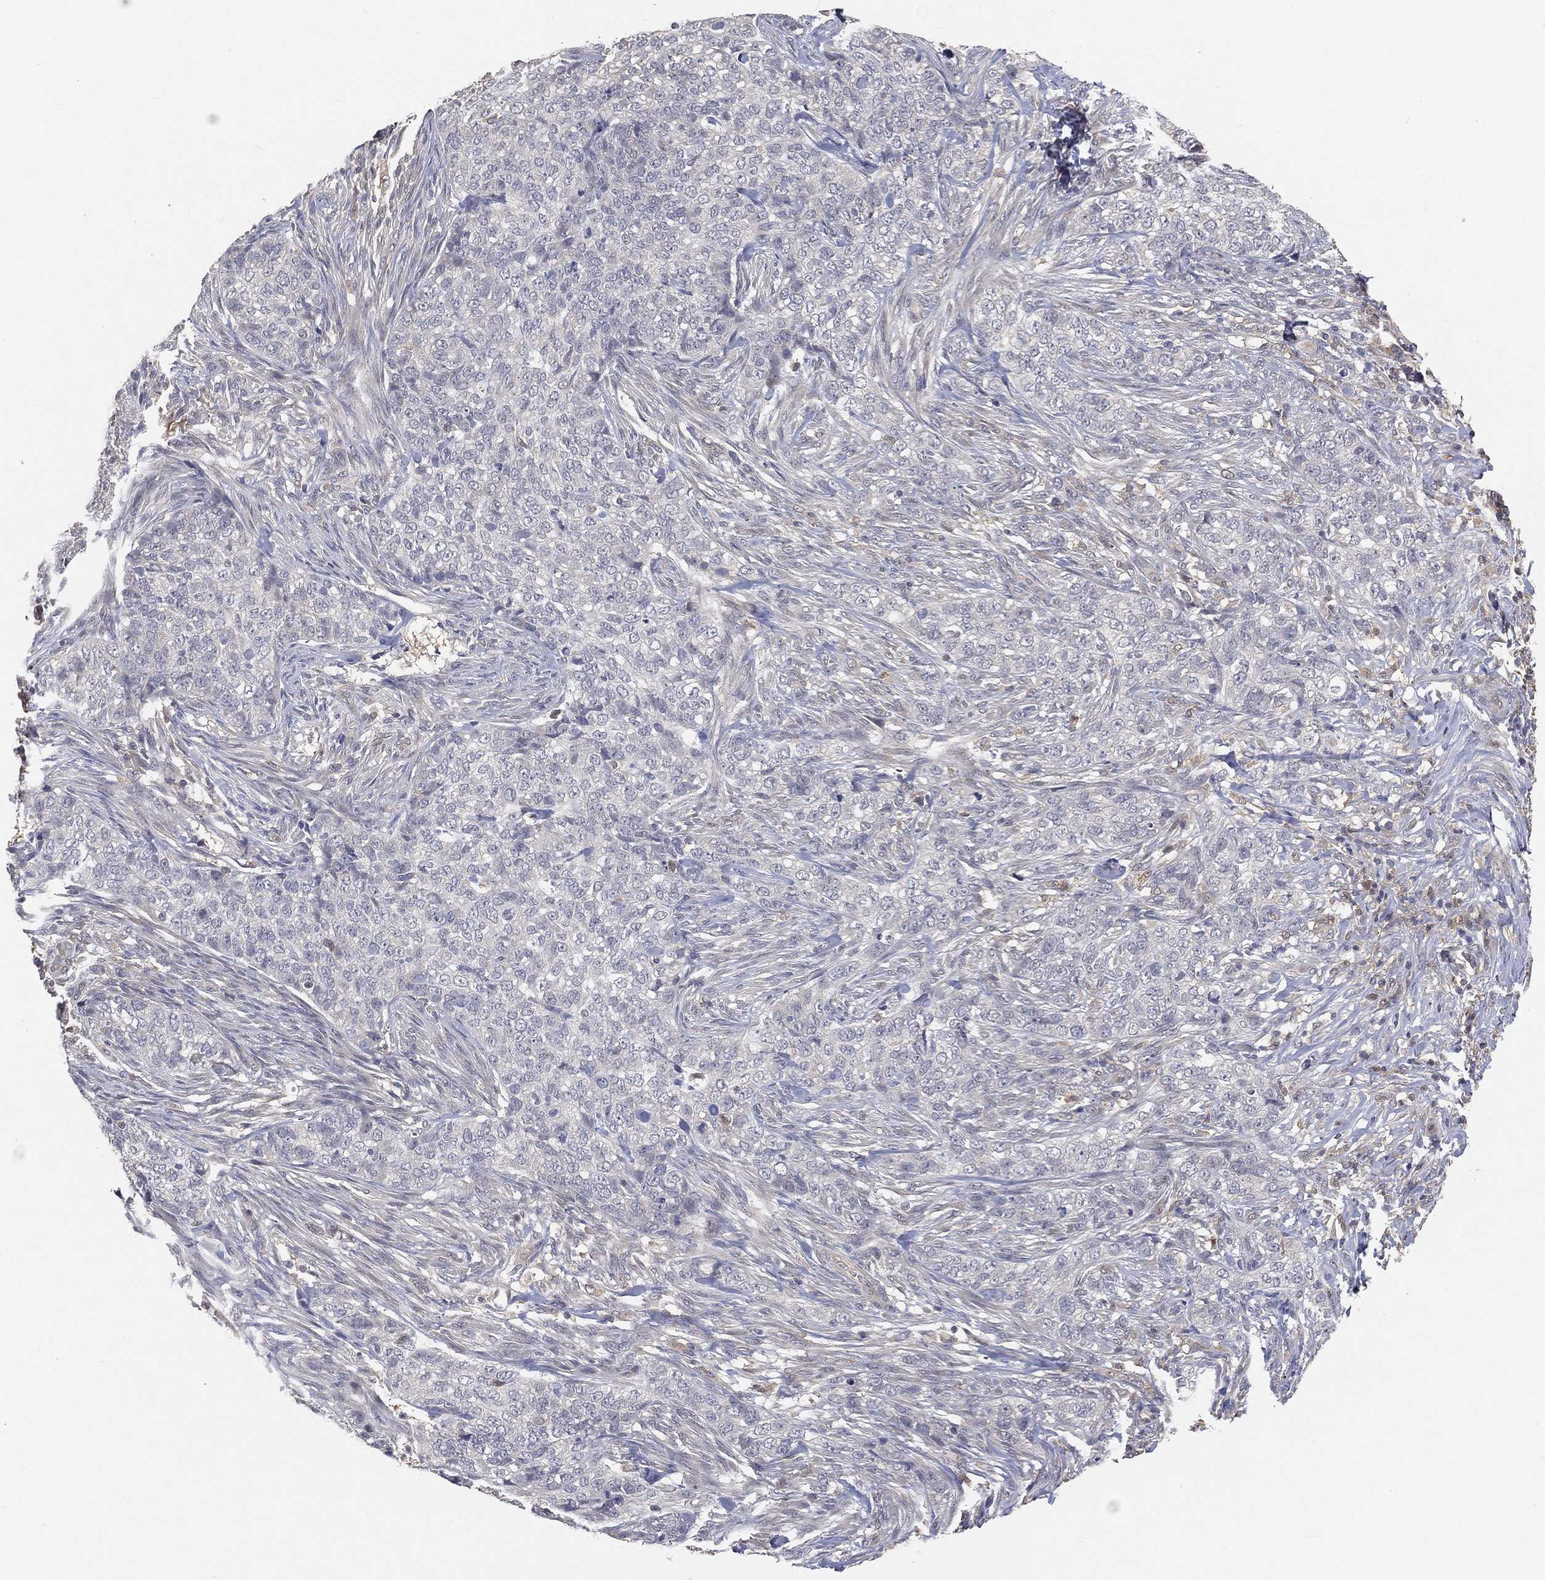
{"staining": {"intensity": "negative", "quantity": "none", "location": "none"}, "tissue": "skin cancer", "cell_type": "Tumor cells", "image_type": "cancer", "snomed": [{"axis": "morphology", "description": "Basal cell carcinoma"}, {"axis": "topography", "description": "Skin"}], "caption": "This is an IHC histopathology image of human basal cell carcinoma (skin). There is no positivity in tumor cells.", "gene": "MAPK1", "patient": {"sex": "female", "age": 69}}